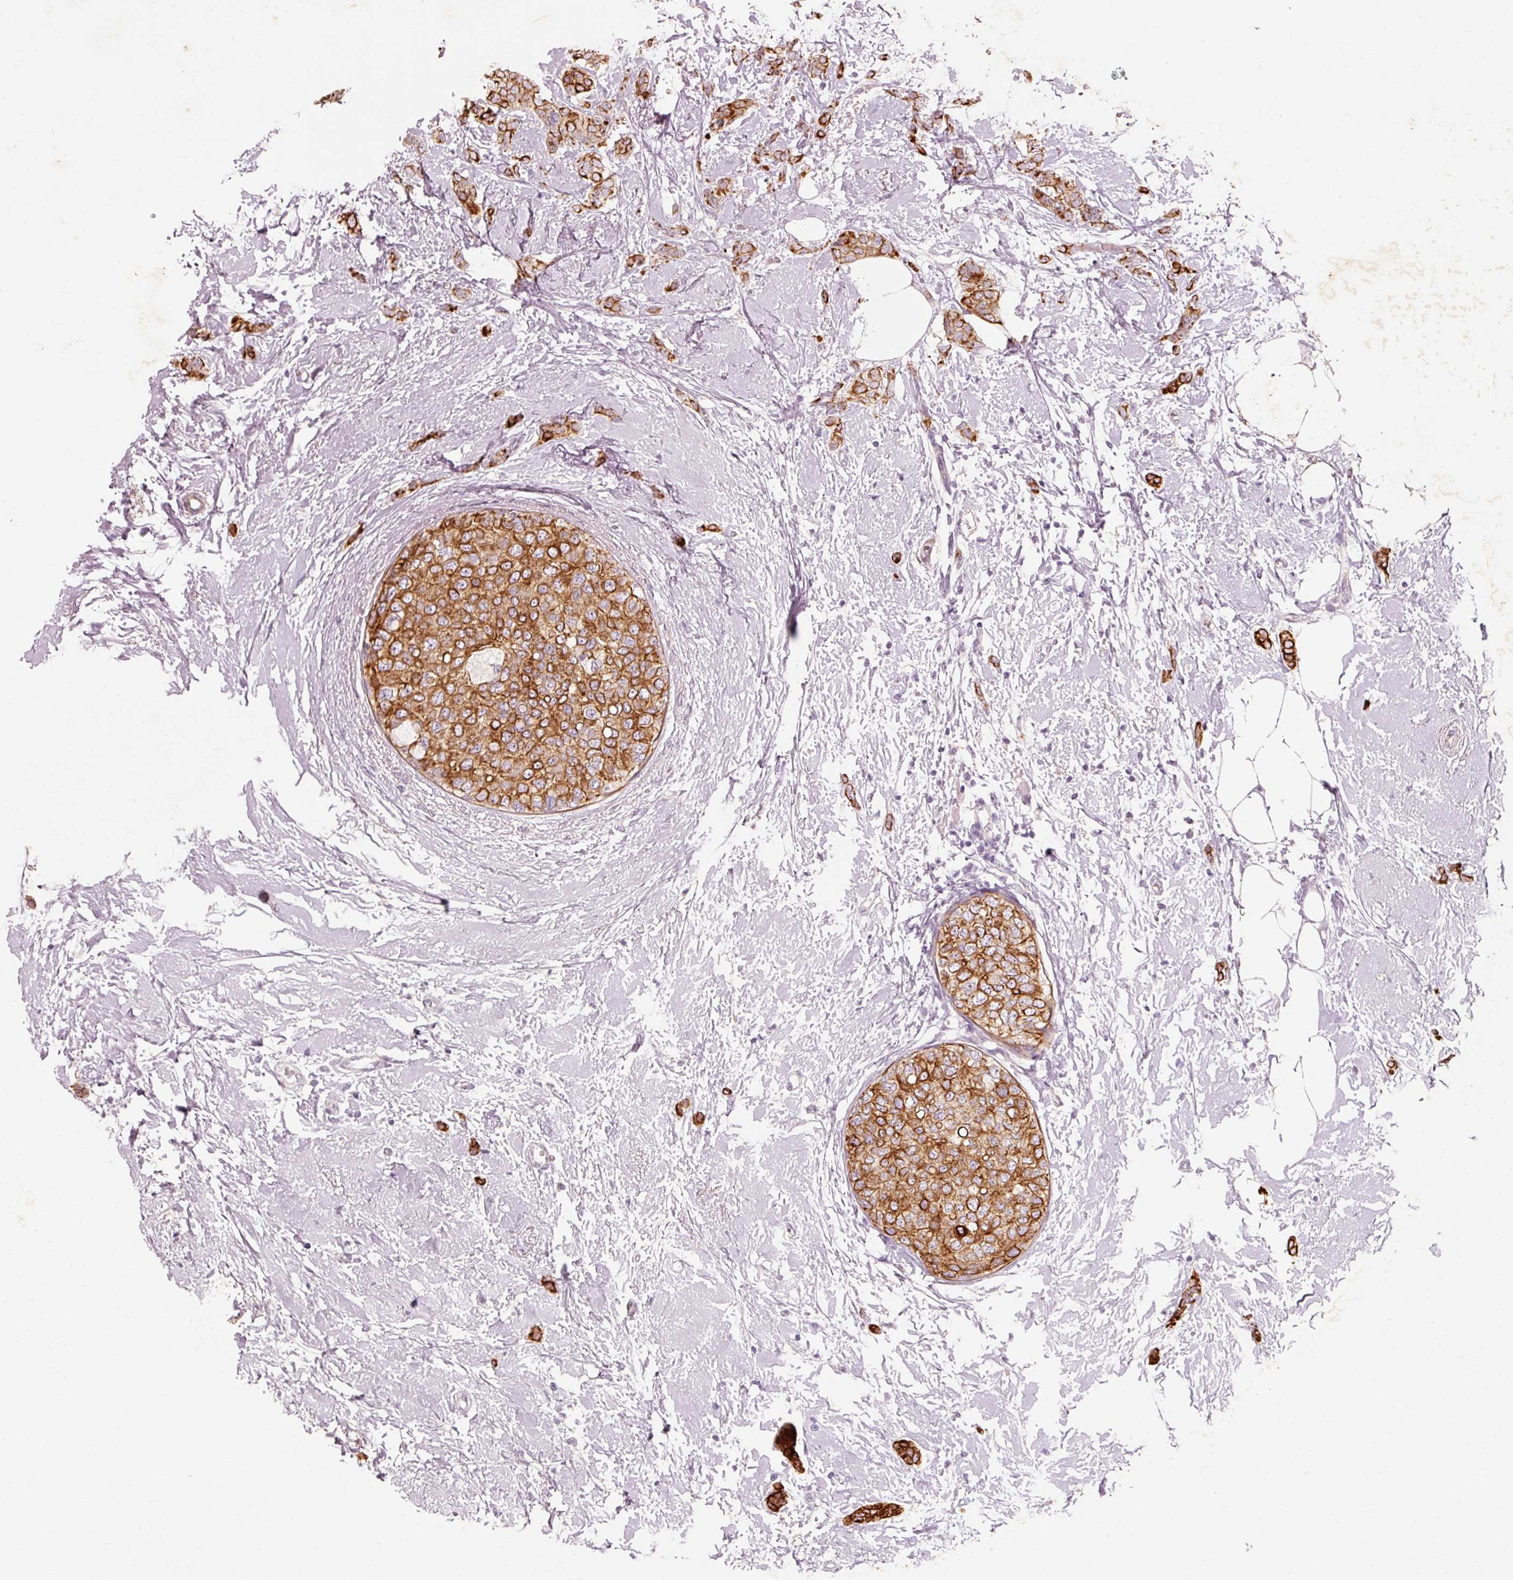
{"staining": {"intensity": "strong", "quantity": ">75%", "location": "cytoplasmic/membranous"}, "tissue": "breast cancer", "cell_type": "Tumor cells", "image_type": "cancer", "snomed": [{"axis": "morphology", "description": "Duct carcinoma"}, {"axis": "topography", "description": "Breast"}], "caption": "A high-resolution micrograph shows immunohistochemistry (IHC) staining of intraductal carcinoma (breast), which exhibits strong cytoplasmic/membranous positivity in approximately >75% of tumor cells.", "gene": "TRIM73", "patient": {"sex": "female", "age": 72}}